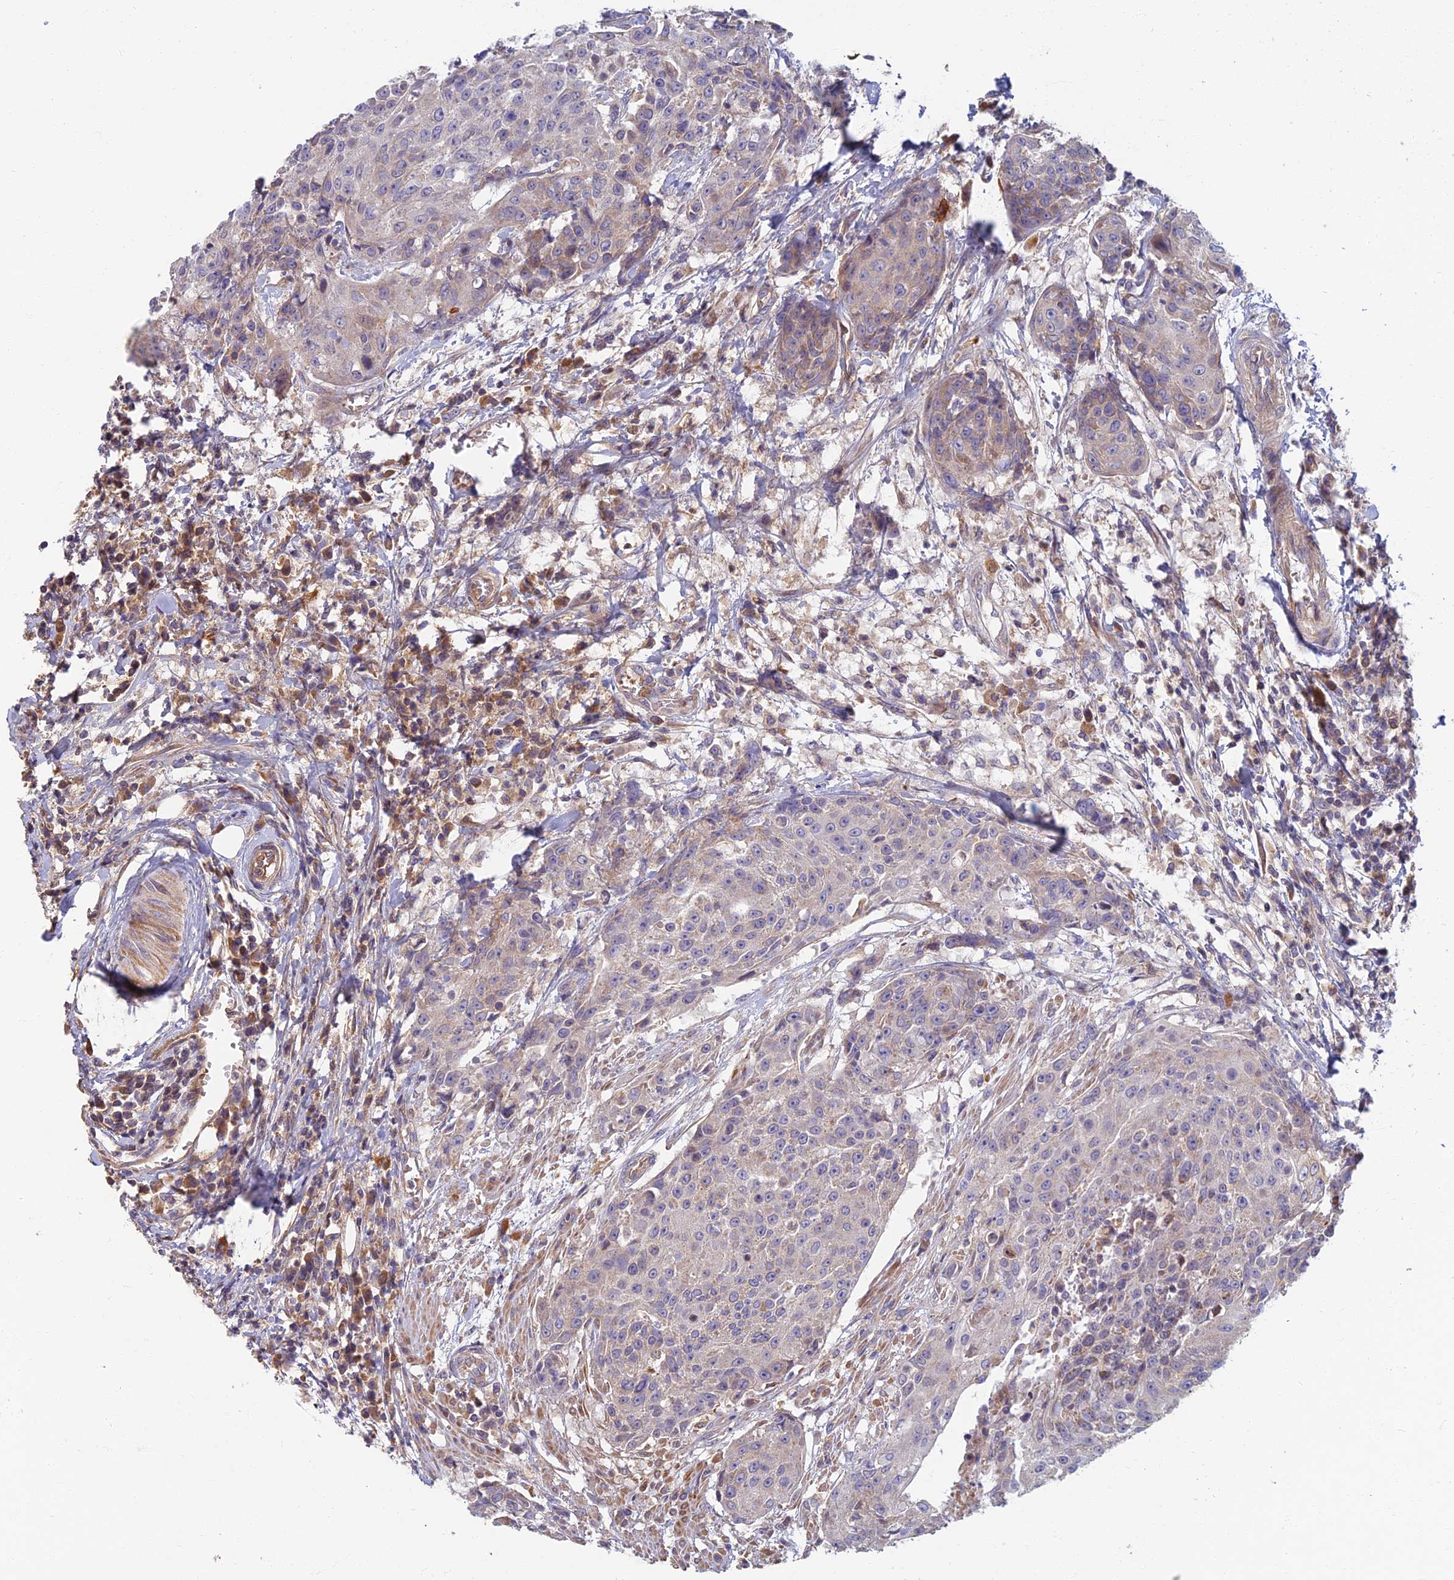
{"staining": {"intensity": "negative", "quantity": "none", "location": "none"}, "tissue": "urothelial cancer", "cell_type": "Tumor cells", "image_type": "cancer", "snomed": [{"axis": "morphology", "description": "Urothelial carcinoma, High grade"}, {"axis": "topography", "description": "Urinary bladder"}], "caption": "The photomicrograph shows no significant expression in tumor cells of high-grade urothelial carcinoma. (Immunohistochemistry (ihc), brightfield microscopy, high magnification).", "gene": "SOGA1", "patient": {"sex": "female", "age": 63}}